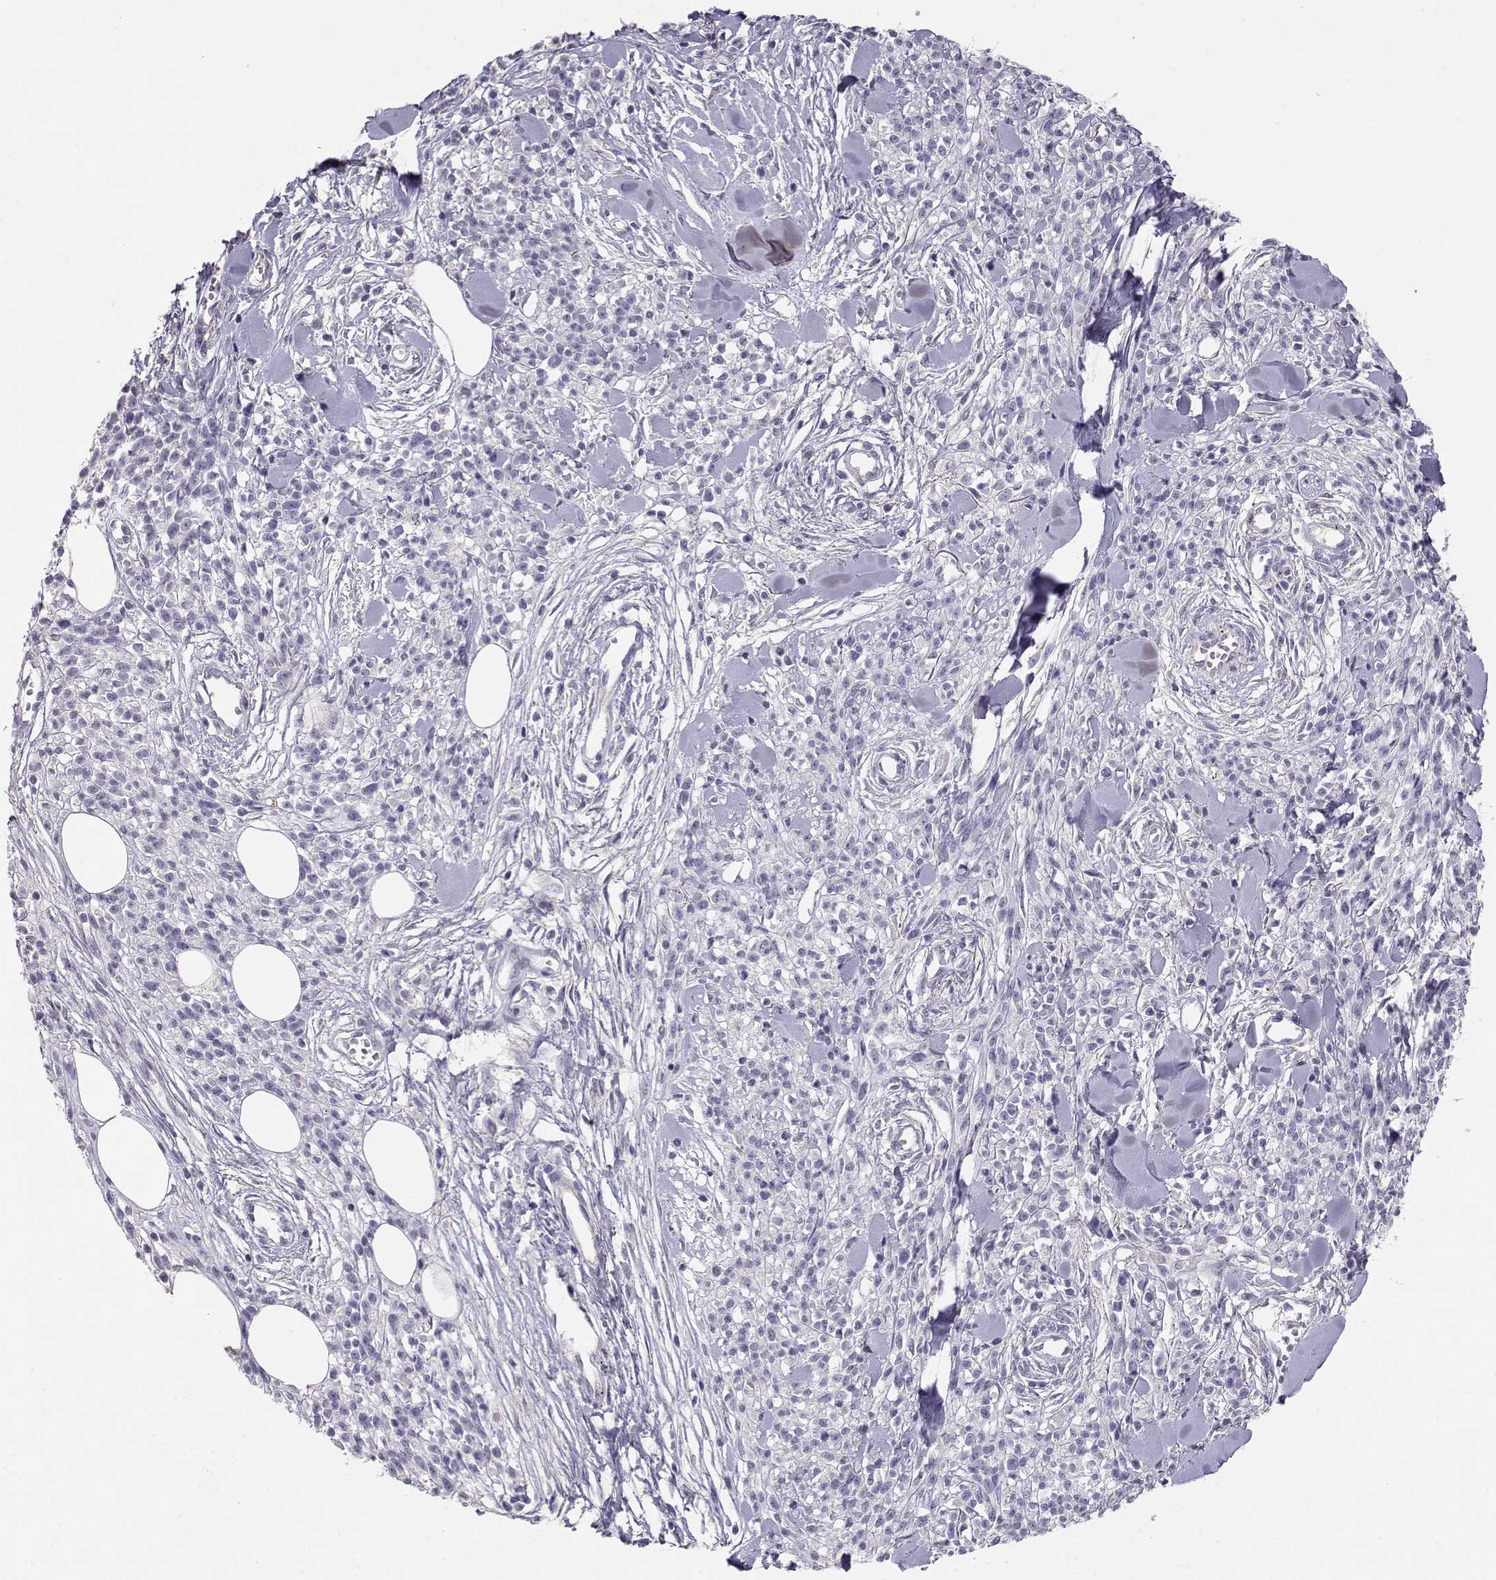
{"staining": {"intensity": "negative", "quantity": "none", "location": "none"}, "tissue": "melanoma", "cell_type": "Tumor cells", "image_type": "cancer", "snomed": [{"axis": "morphology", "description": "Malignant melanoma, NOS"}, {"axis": "topography", "description": "Skin"}, {"axis": "topography", "description": "Skin of trunk"}], "caption": "Immunohistochemistry (IHC) of human melanoma reveals no expression in tumor cells.", "gene": "ENDOU", "patient": {"sex": "male", "age": 74}}